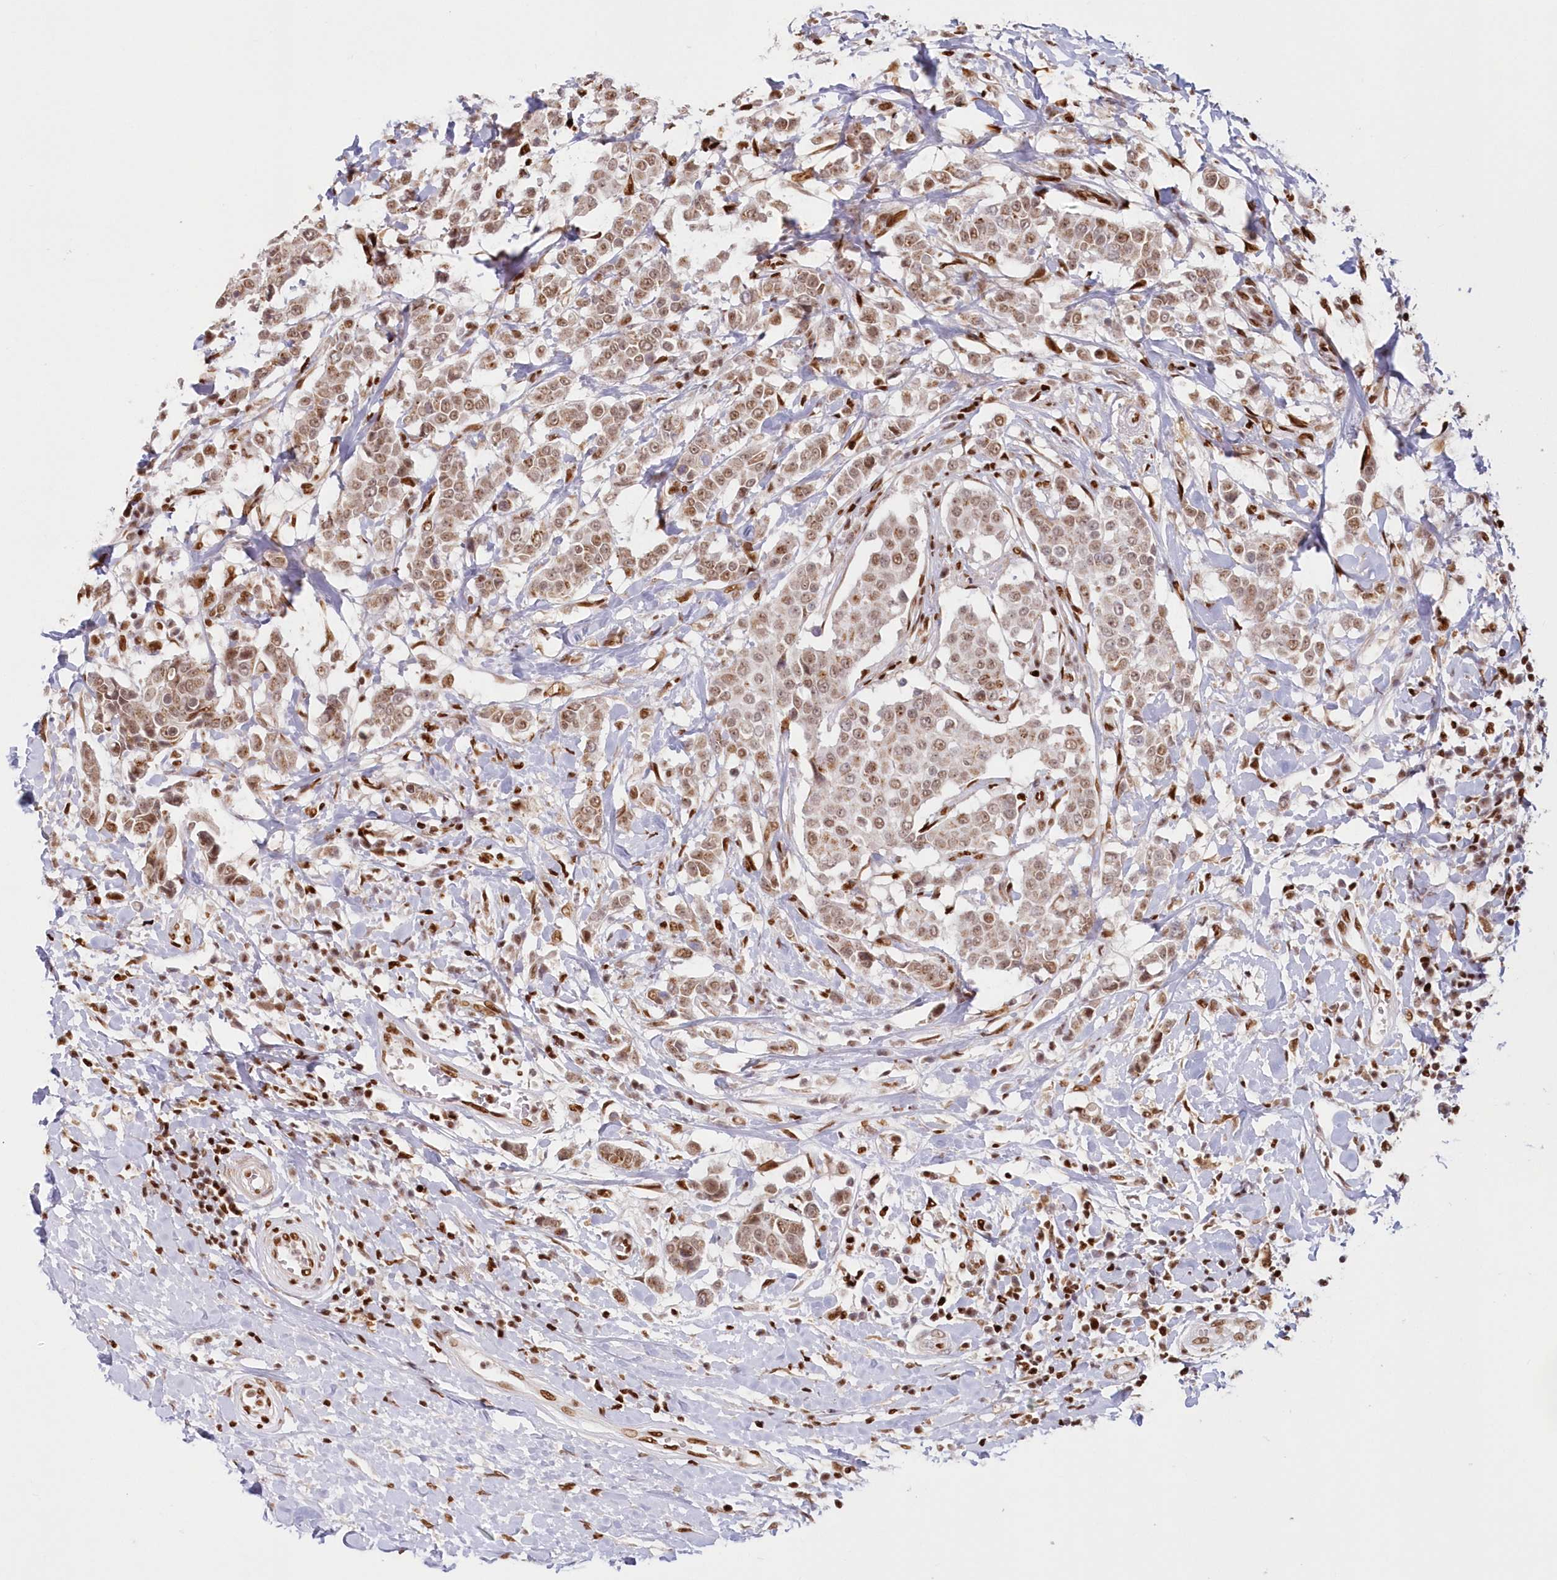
{"staining": {"intensity": "moderate", "quantity": ">75%", "location": "nuclear"}, "tissue": "breast cancer", "cell_type": "Tumor cells", "image_type": "cancer", "snomed": [{"axis": "morphology", "description": "Duct carcinoma"}, {"axis": "topography", "description": "Breast"}], "caption": "This micrograph displays immunohistochemistry (IHC) staining of breast cancer (invasive ductal carcinoma), with medium moderate nuclear expression in about >75% of tumor cells.", "gene": "POLR2B", "patient": {"sex": "female", "age": 27}}